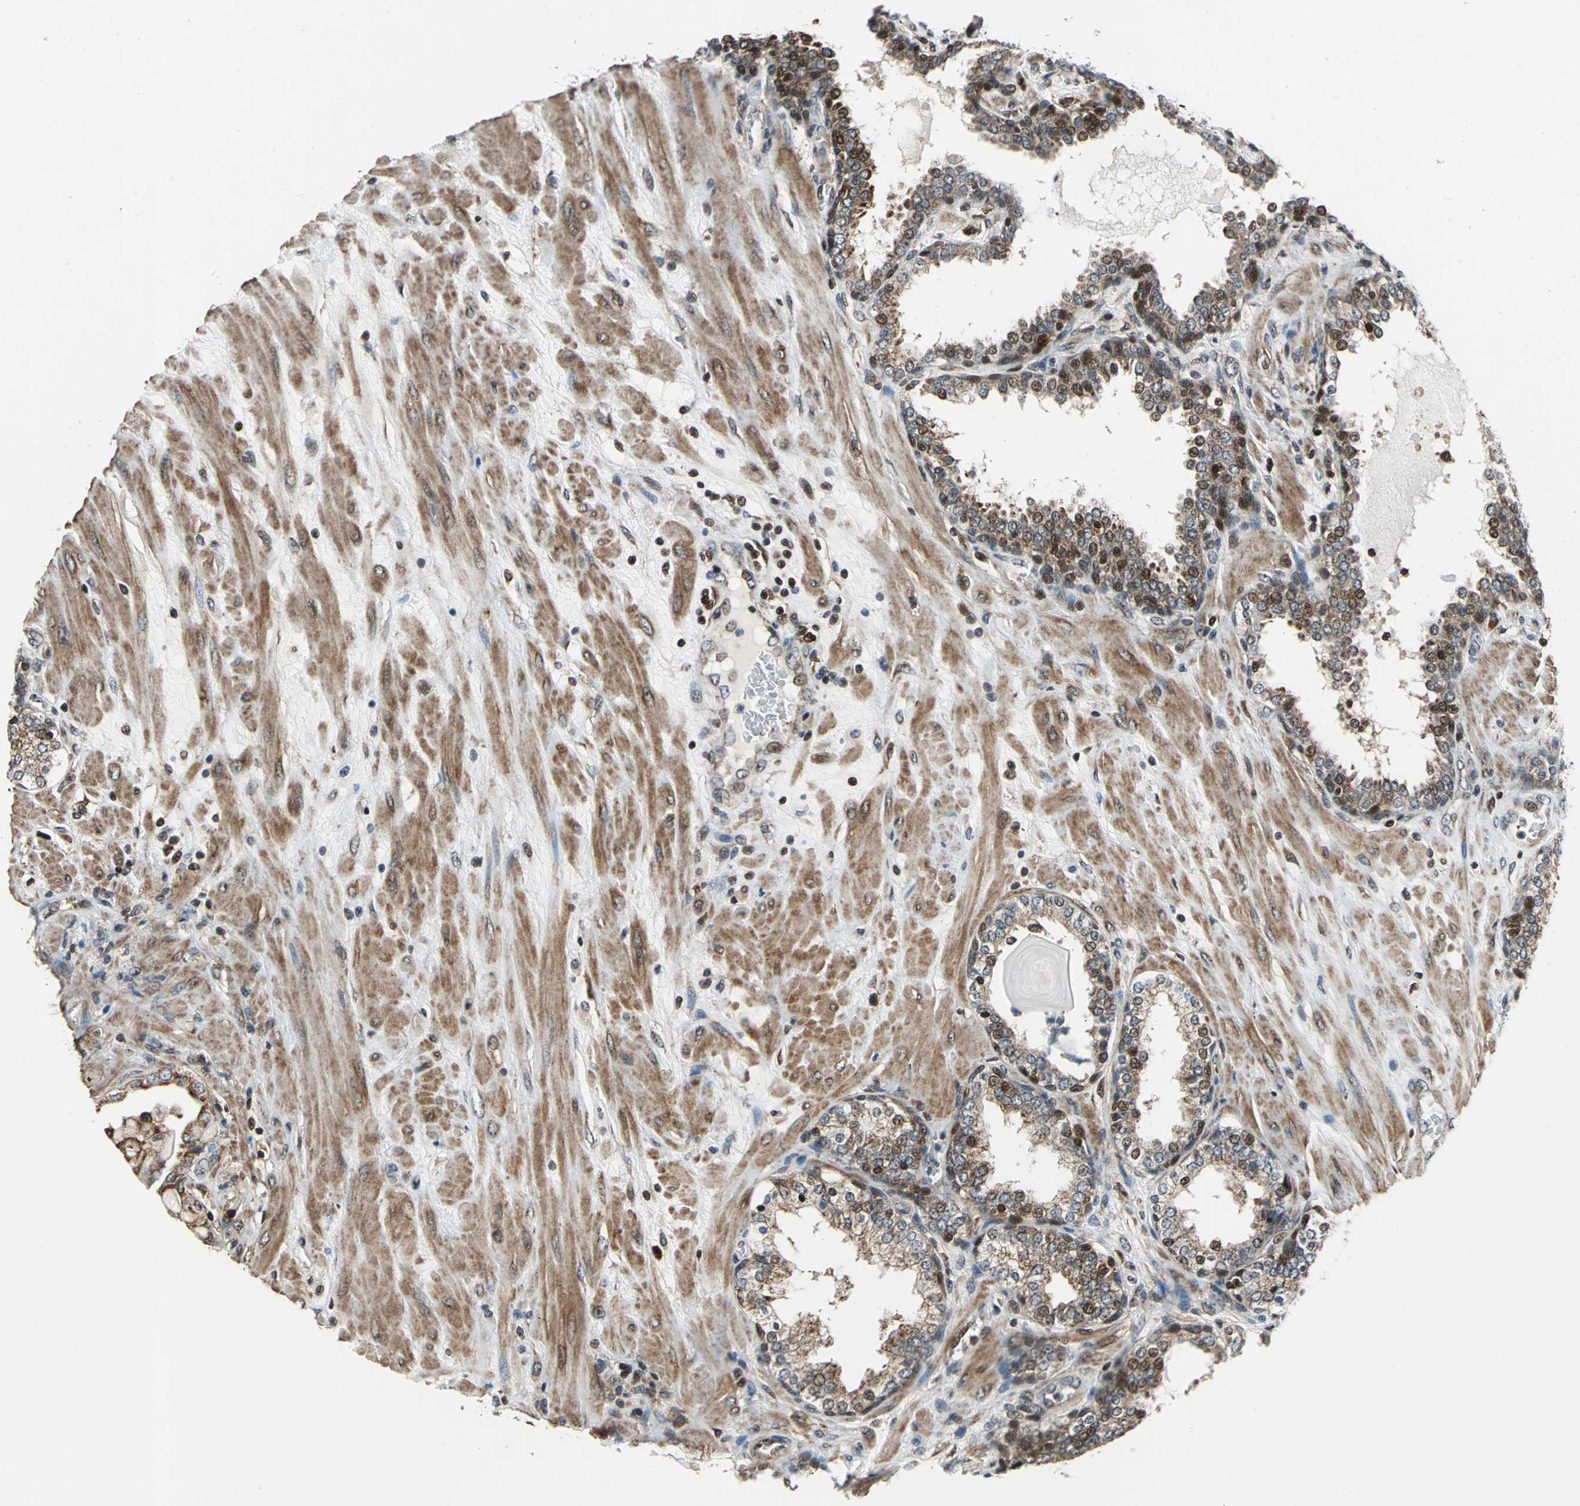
{"staining": {"intensity": "strong", "quantity": "<25%", "location": "nuclear"}, "tissue": "prostate", "cell_type": "Glandular cells", "image_type": "normal", "snomed": [{"axis": "morphology", "description": "Normal tissue, NOS"}, {"axis": "topography", "description": "Prostate"}], "caption": "Glandular cells reveal medium levels of strong nuclear expression in approximately <25% of cells in normal prostate. The protein is shown in brown color, while the nuclei are stained blue.", "gene": "AATF", "patient": {"sex": "male", "age": 51}}